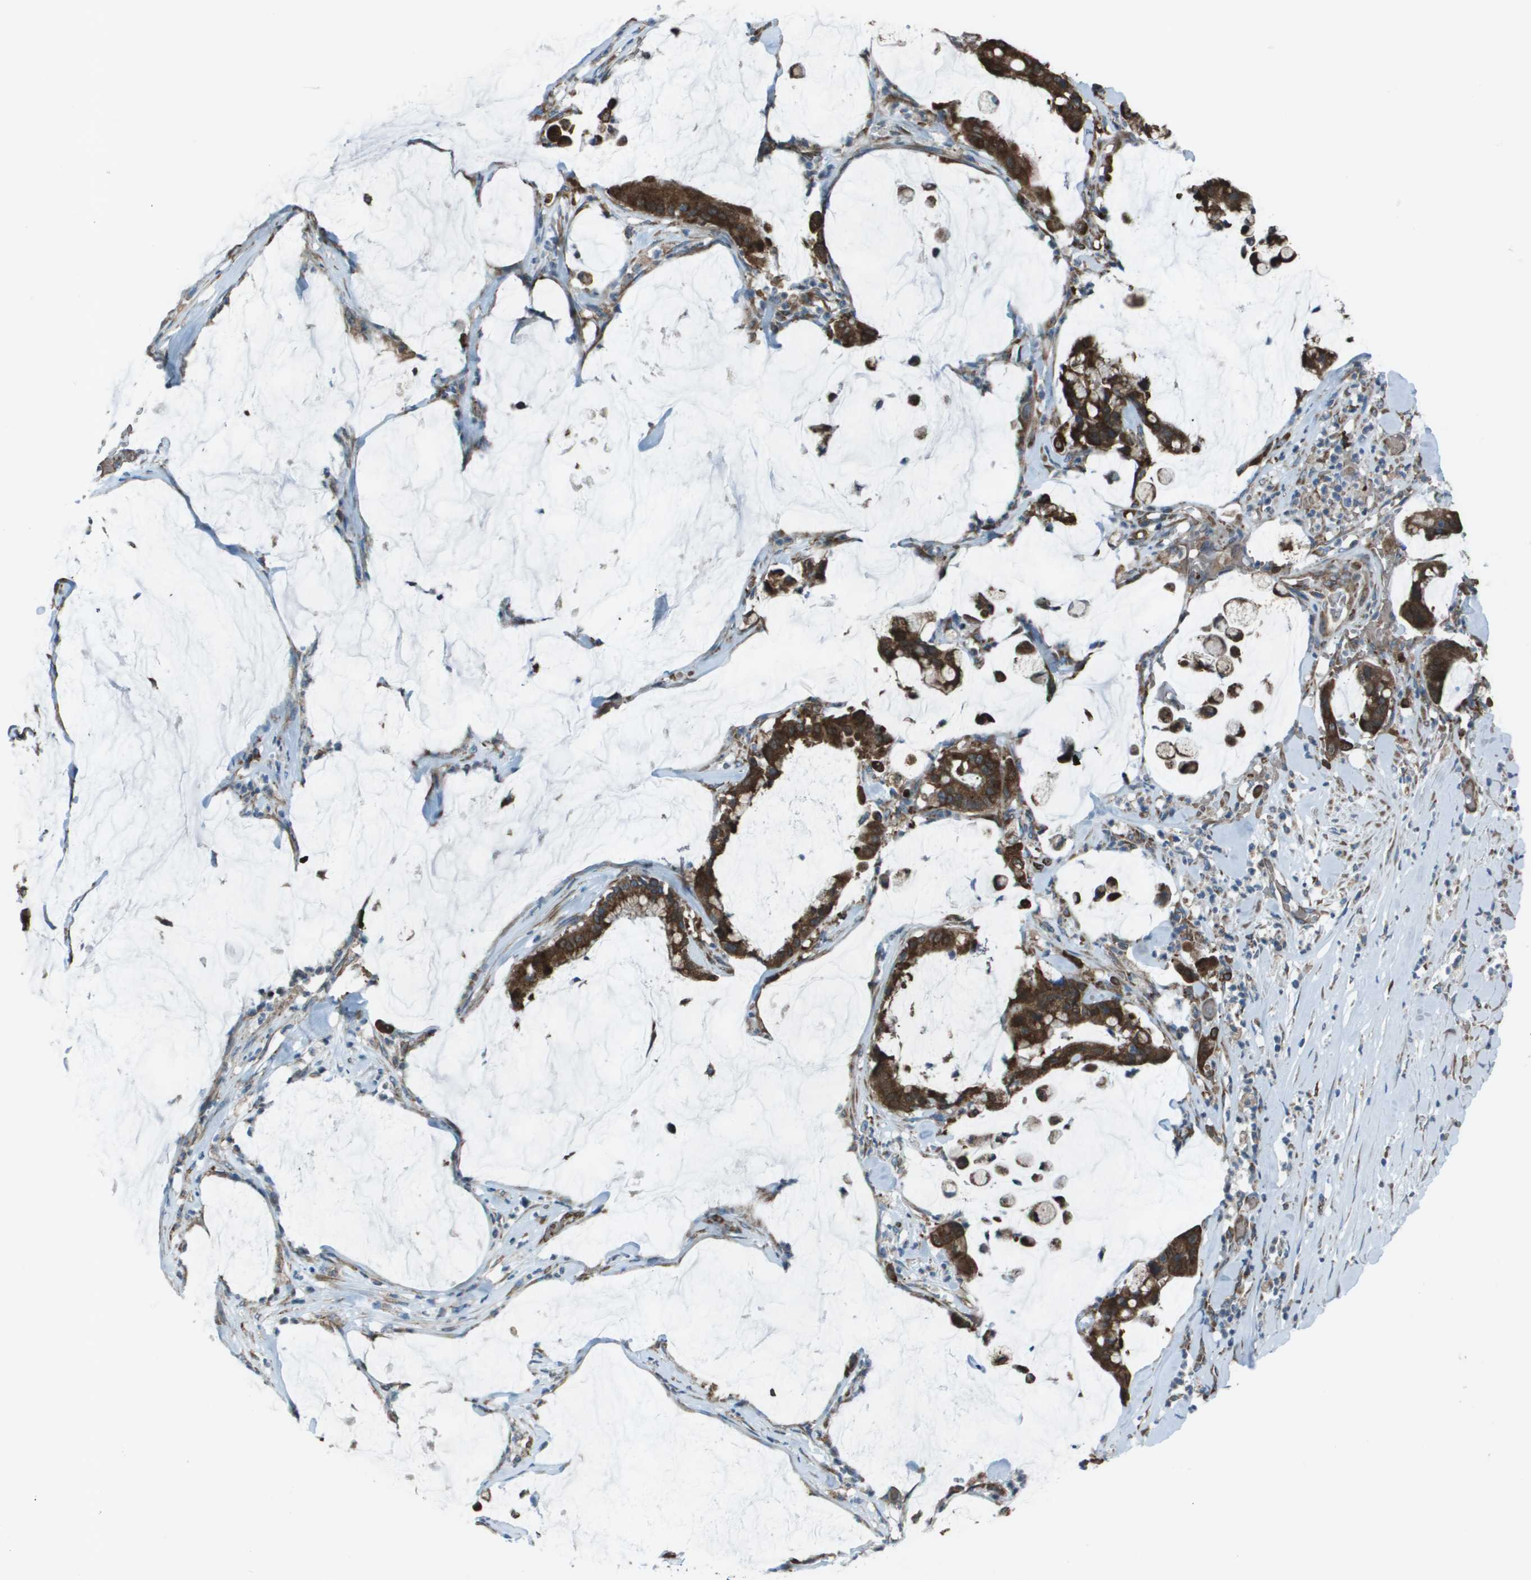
{"staining": {"intensity": "strong", "quantity": ">75%", "location": "cytoplasmic/membranous"}, "tissue": "pancreatic cancer", "cell_type": "Tumor cells", "image_type": "cancer", "snomed": [{"axis": "morphology", "description": "Adenocarcinoma, NOS"}, {"axis": "topography", "description": "Pancreas"}], "caption": "The image demonstrates immunohistochemical staining of pancreatic cancer (adenocarcinoma). There is strong cytoplasmic/membranous expression is seen in approximately >75% of tumor cells. Nuclei are stained in blue.", "gene": "UTS2", "patient": {"sex": "male", "age": 41}}